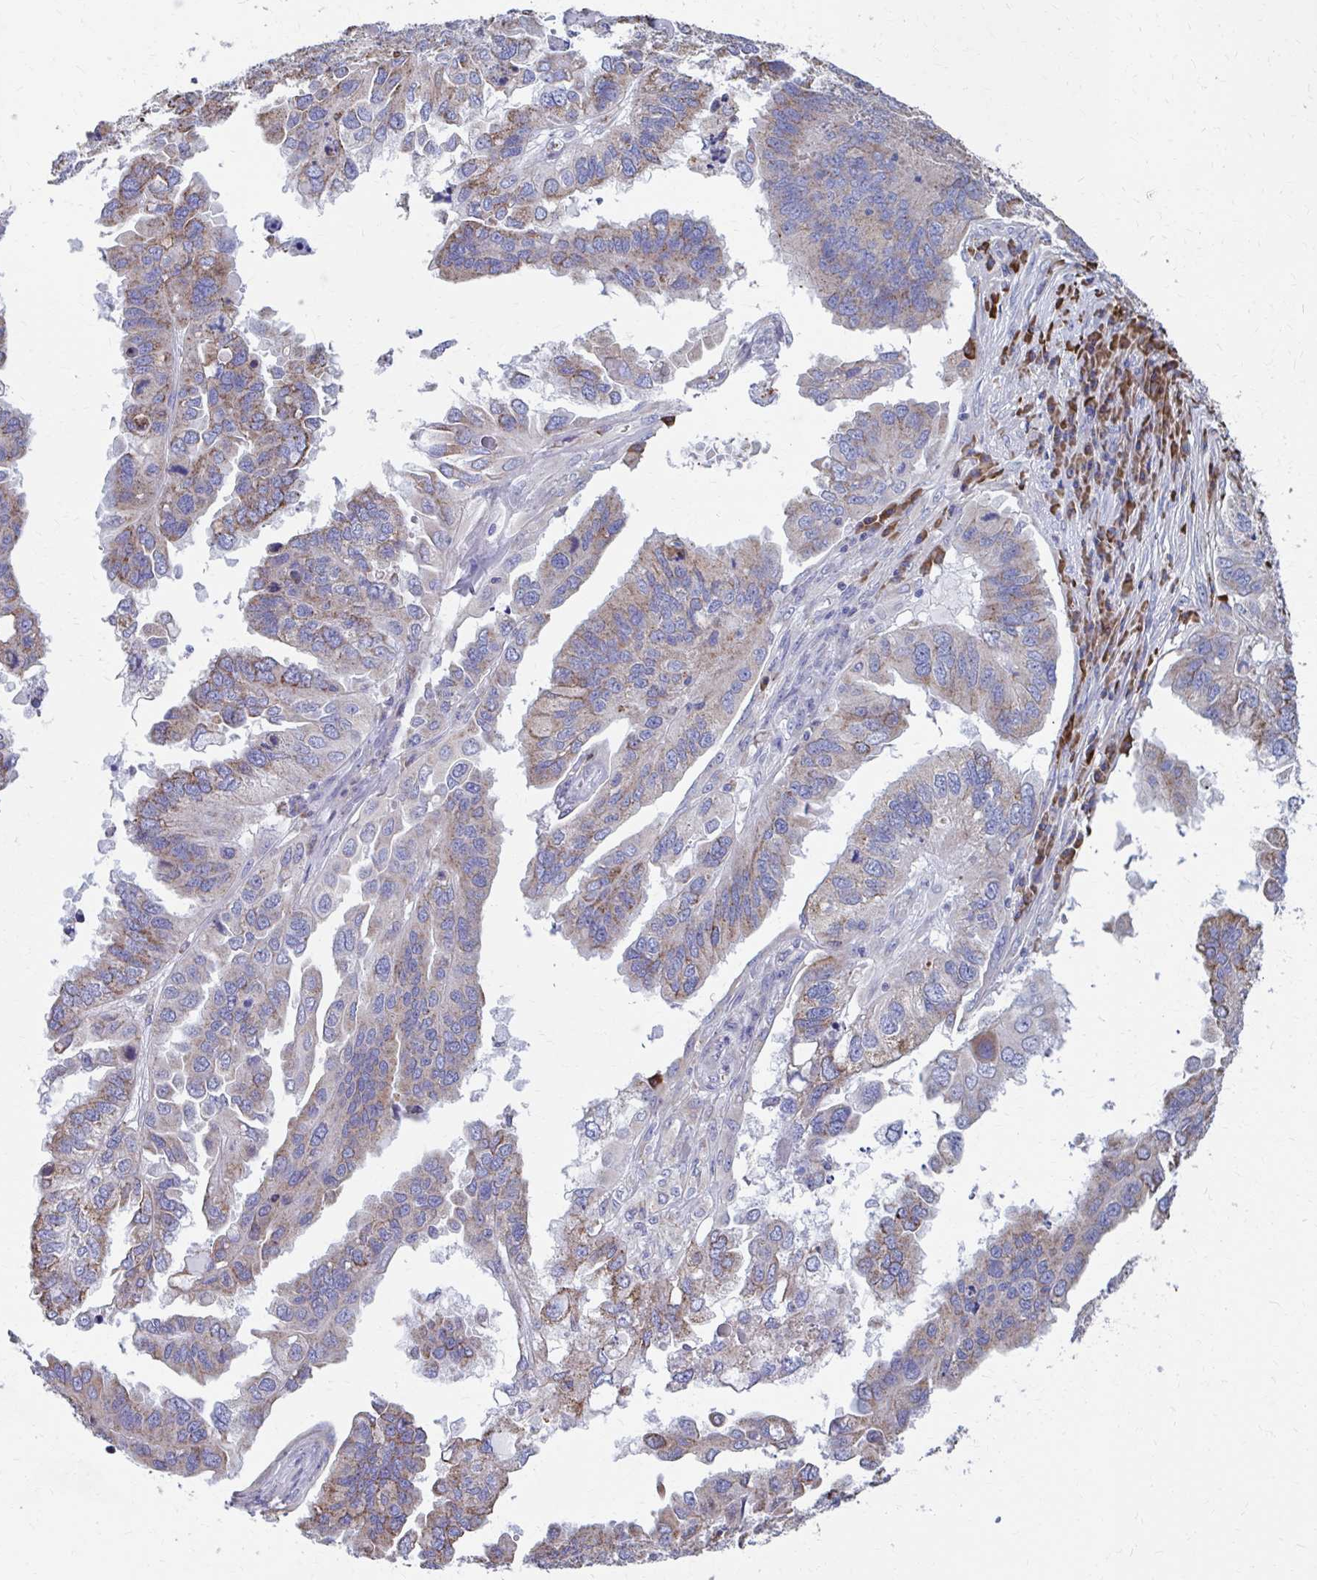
{"staining": {"intensity": "weak", "quantity": "25%-75%", "location": "cytoplasmic/membranous"}, "tissue": "ovarian cancer", "cell_type": "Tumor cells", "image_type": "cancer", "snomed": [{"axis": "morphology", "description": "Cystadenocarcinoma, serous, NOS"}, {"axis": "topography", "description": "Ovary"}], "caption": "Human serous cystadenocarcinoma (ovarian) stained with a protein marker exhibits weak staining in tumor cells.", "gene": "FKBP2", "patient": {"sex": "female", "age": 79}}